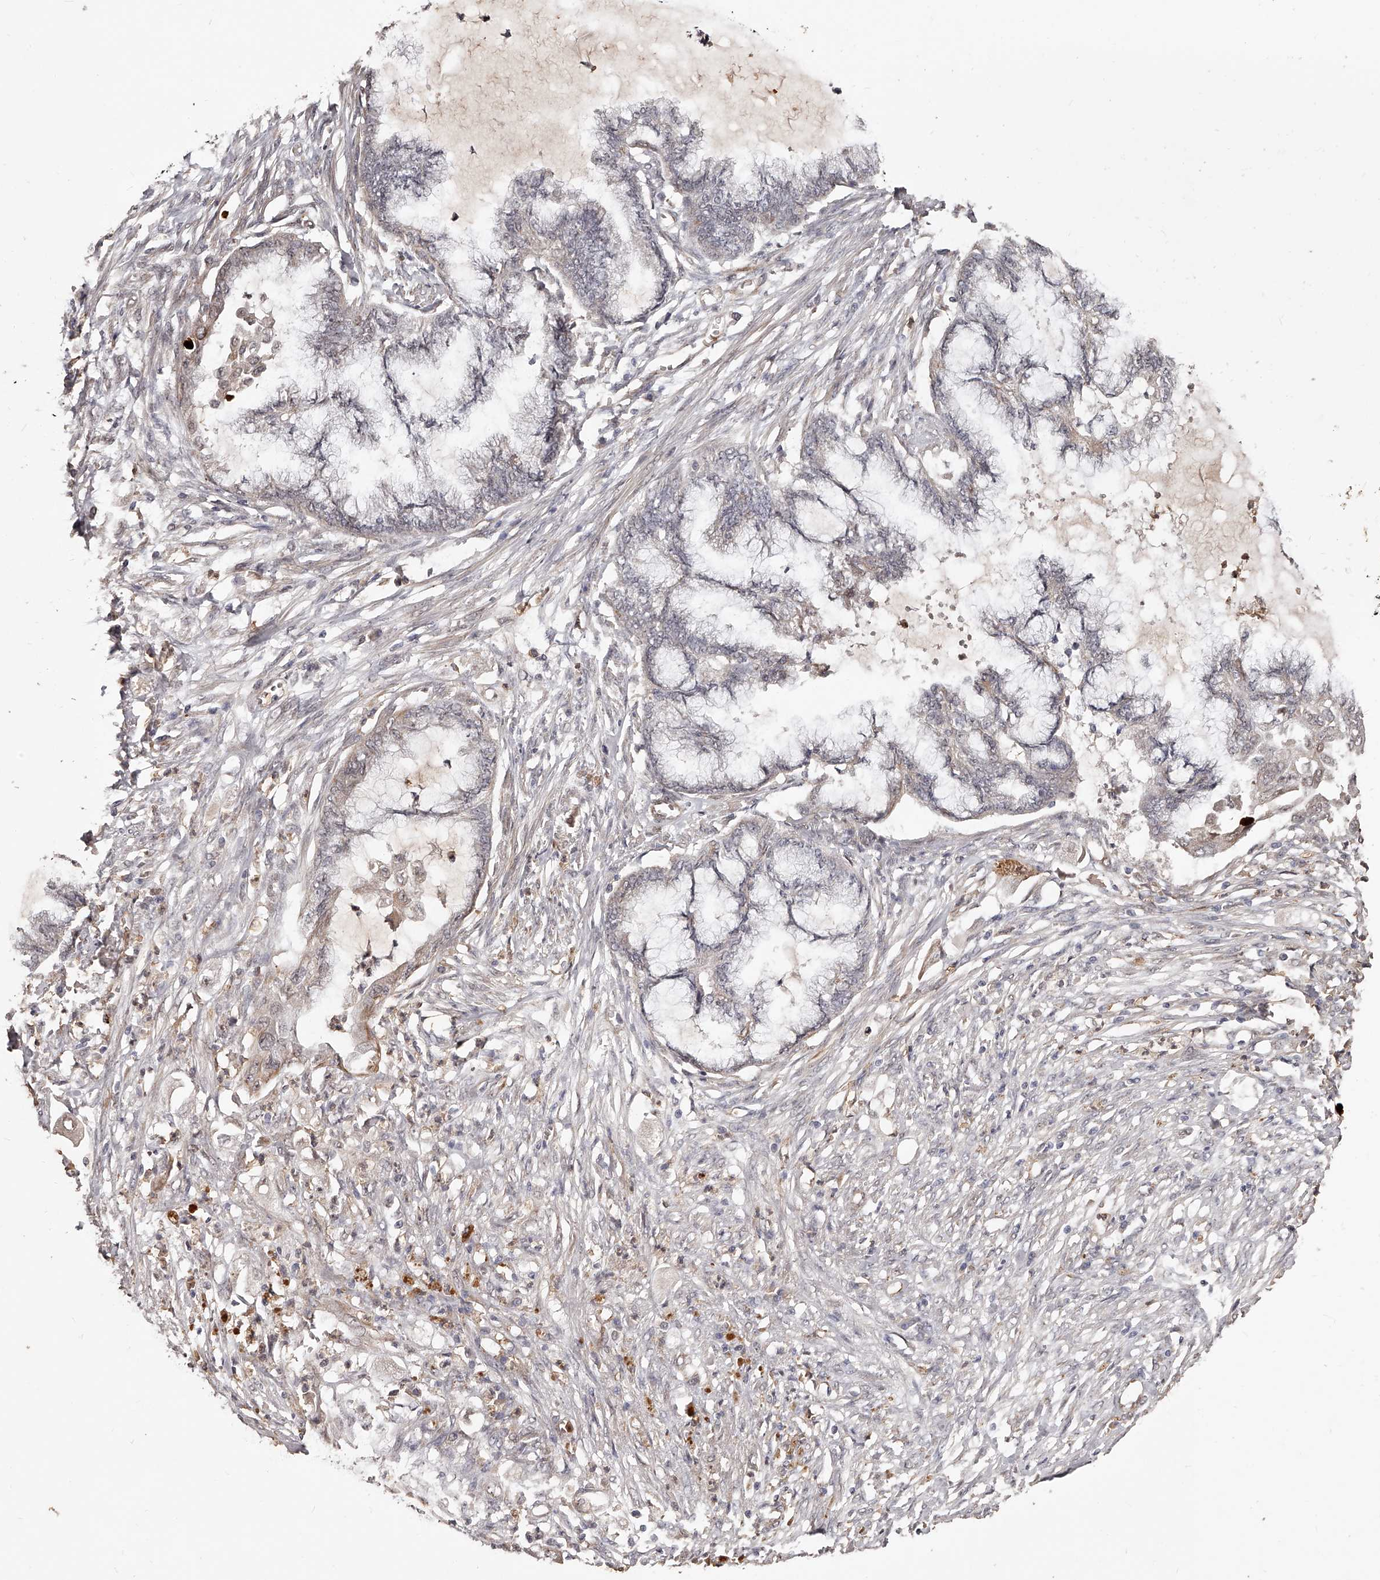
{"staining": {"intensity": "weak", "quantity": "25%-75%", "location": "cytoplasmic/membranous"}, "tissue": "endometrial cancer", "cell_type": "Tumor cells", "image_type": "cancer", "snomed": [{"axis": "morphology", "description": "Adenocarcinoma, NOS"}, {"axis": "topography", "description": "Endometrium"}], "caption": "IHC staining of endometrial cancer (adenocarcinoma), which shows low levels of weak cytoplasmic/membranous staining in approximately 25%-75% of tumor cells indicating weak cytoplasmic/membranous protein staining. The staining was performed using DAB (3,3'-diaminobenzidine) (brown) for protein detection and nuclei were counterstained in hematoxylin (blue).", "gene": "URGCP", "patient": {"sex": "female", "age": 86}}